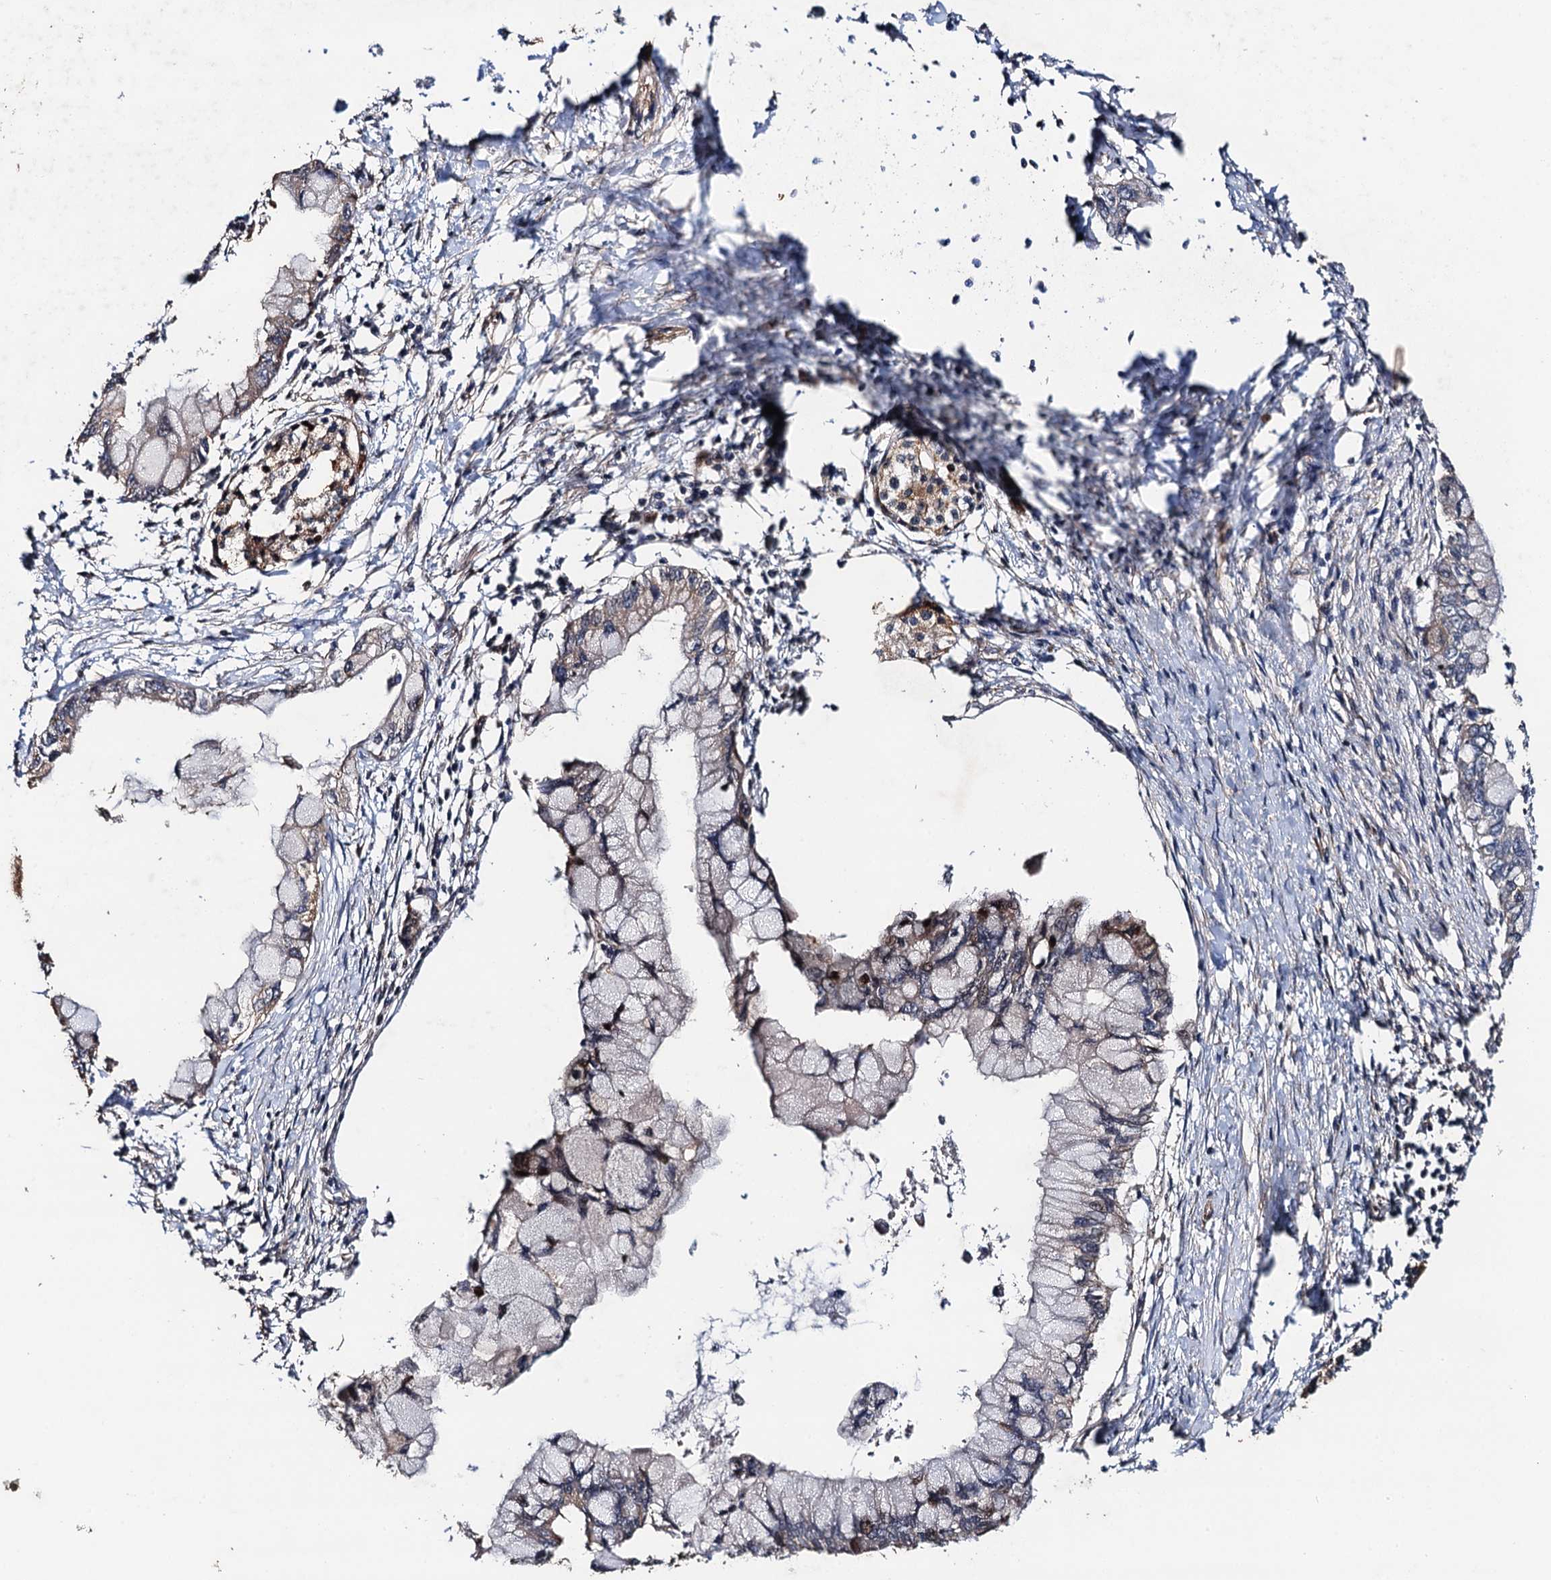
{"staining": {"intensity": "weak", "quantity": "<25%", "location": "nuclear"}, "tissue": "pancreatic cancer", "cell_type": "Tumor cells", "image_type": "cancer", "snomed": [{"axis": "morphology", "description": "Adenocarcinoma, NOS"}, {"axis": "topography", "description": "Pancreas"}], "caption": "Tumor cells are negative for brown protein staining in pancreatic cancer (adenocarcinoma).", "gene": "TMEM39B", "patient": {"sex": "male", "age": 48}}